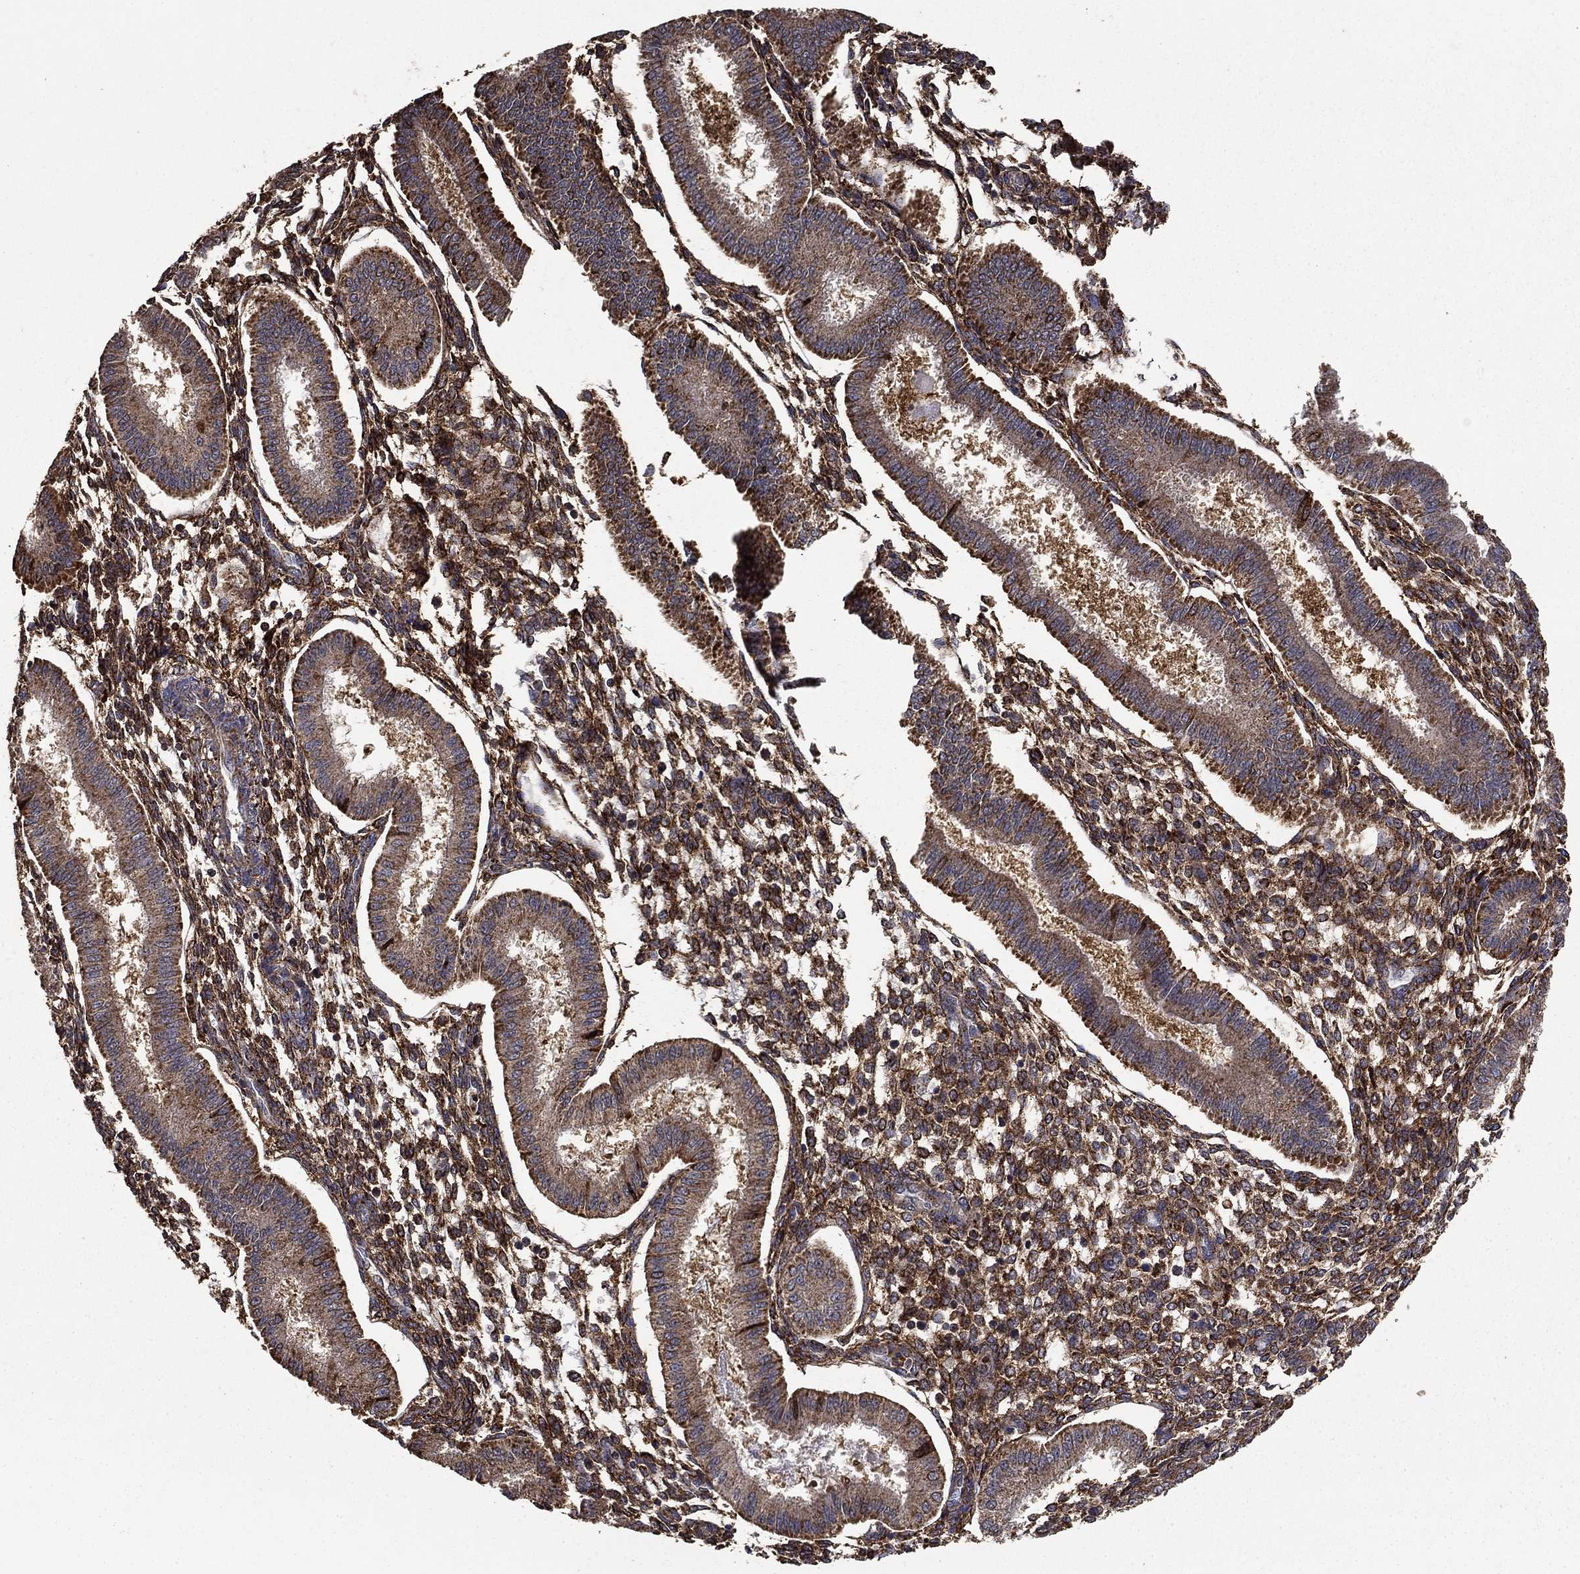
{"staining": {"intensity": "moderate", "quantity": ">75%", "location": "cytoplasmic/membranous"}, "tissue": "endometrium", "cell_type": "Cells in endometrial stroma", "image_type": "normal", "snomed": [{"axis": "morphology", "description": "Normal tissue, NOS"}, {"axis": "topography", "description": "Endometrium"}], "caption": "About >75% of cells in endometrial stroma in normal endometrium show moderate cytoplasmic/membranous protein expression as visualized by brown immunohistochemical staining.", "gene": "IFRD1", "patient": {"sex": "female", "age": 43}}